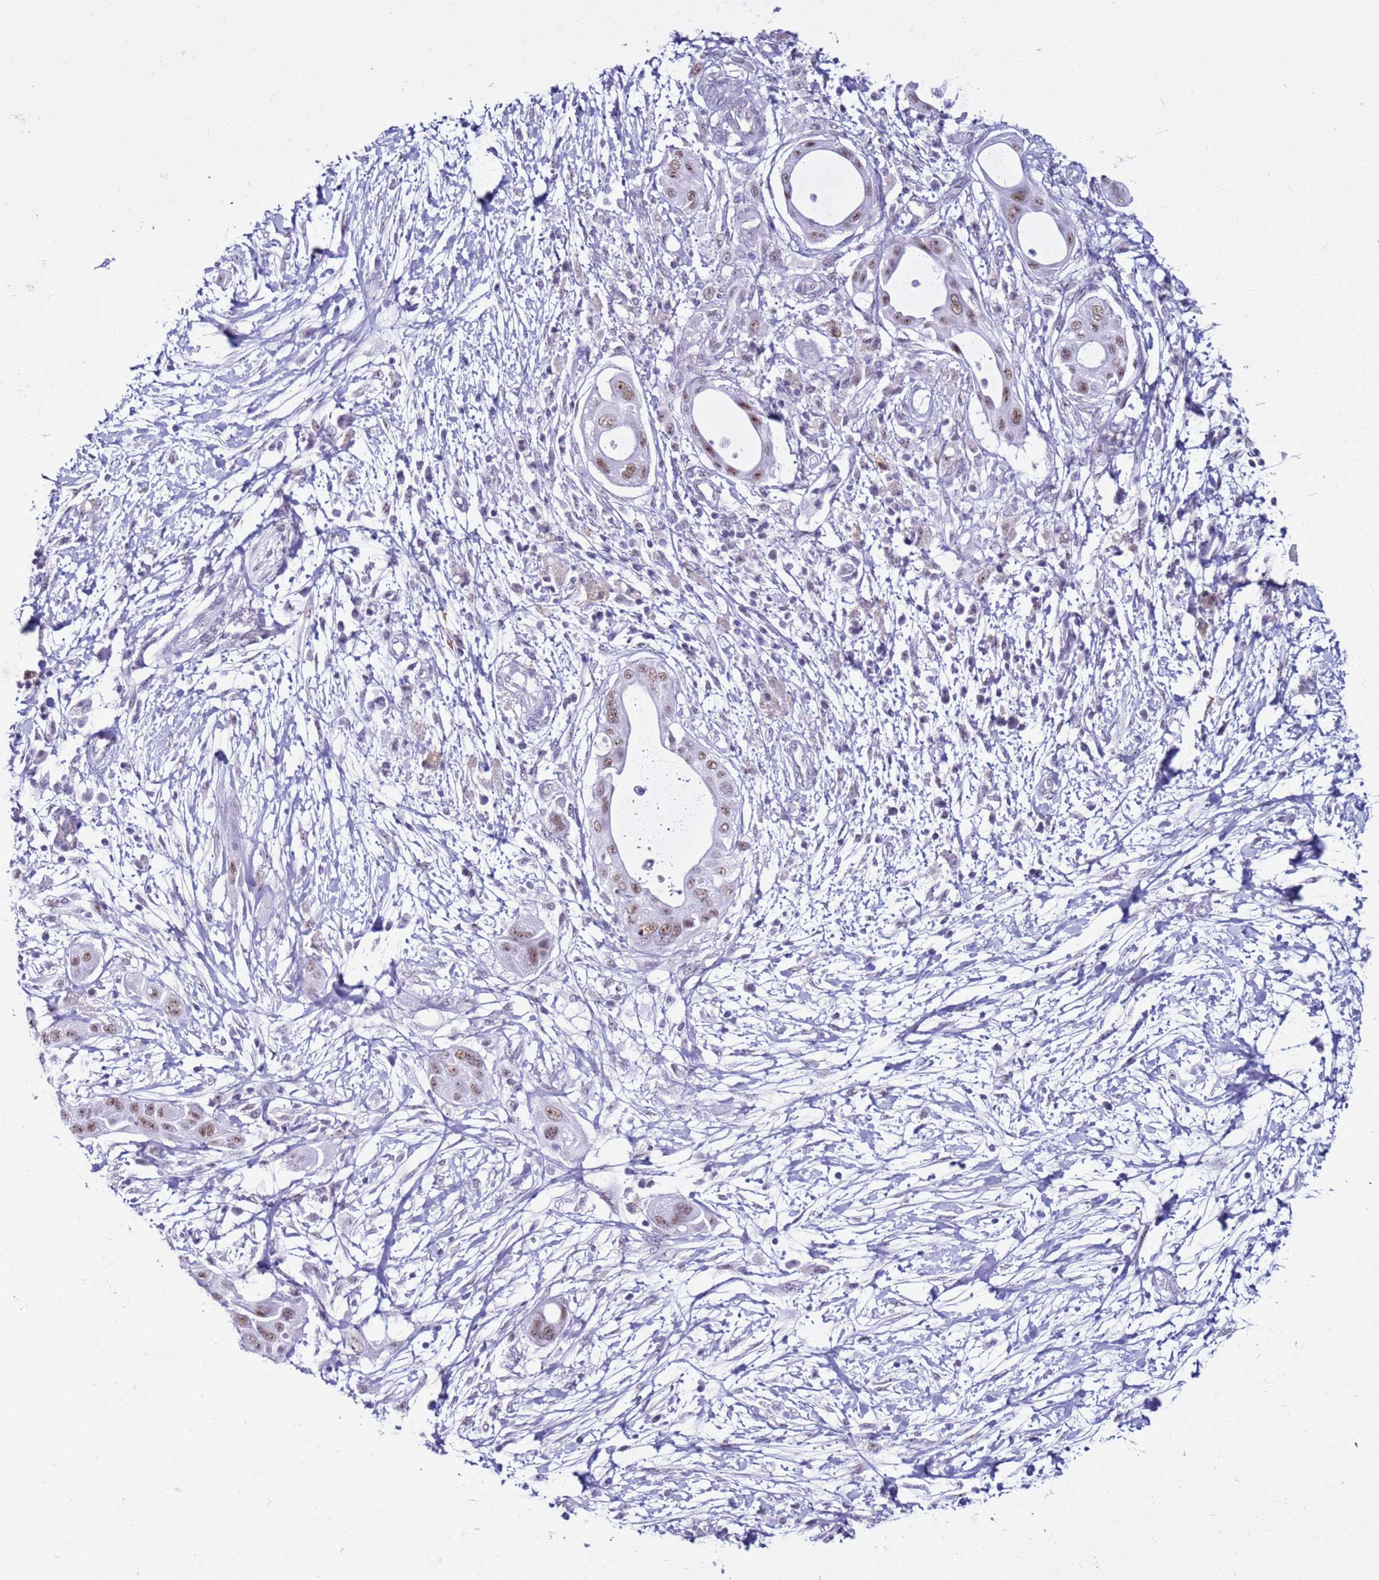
{"staining": {"intensity": "moderate", "quantity": ">75%", "location": "nuclear"}, "tissue": "pancreatic cancer", "cell_type": "Tumor cells", "image_type": "cancer", "snomed": [{"axis": "morphology", "description": "Adenocarcinoma, NOS"}, {"axis": "topography", "description": "Pancreas"}], "caption": "Tumor cells reveal medium levels of moderate nuclear staining in about >75% of cells in pancreatic adenocarcinoma.", "gene": "DHX15", "patient": {"sex": "male", "age": 68}}